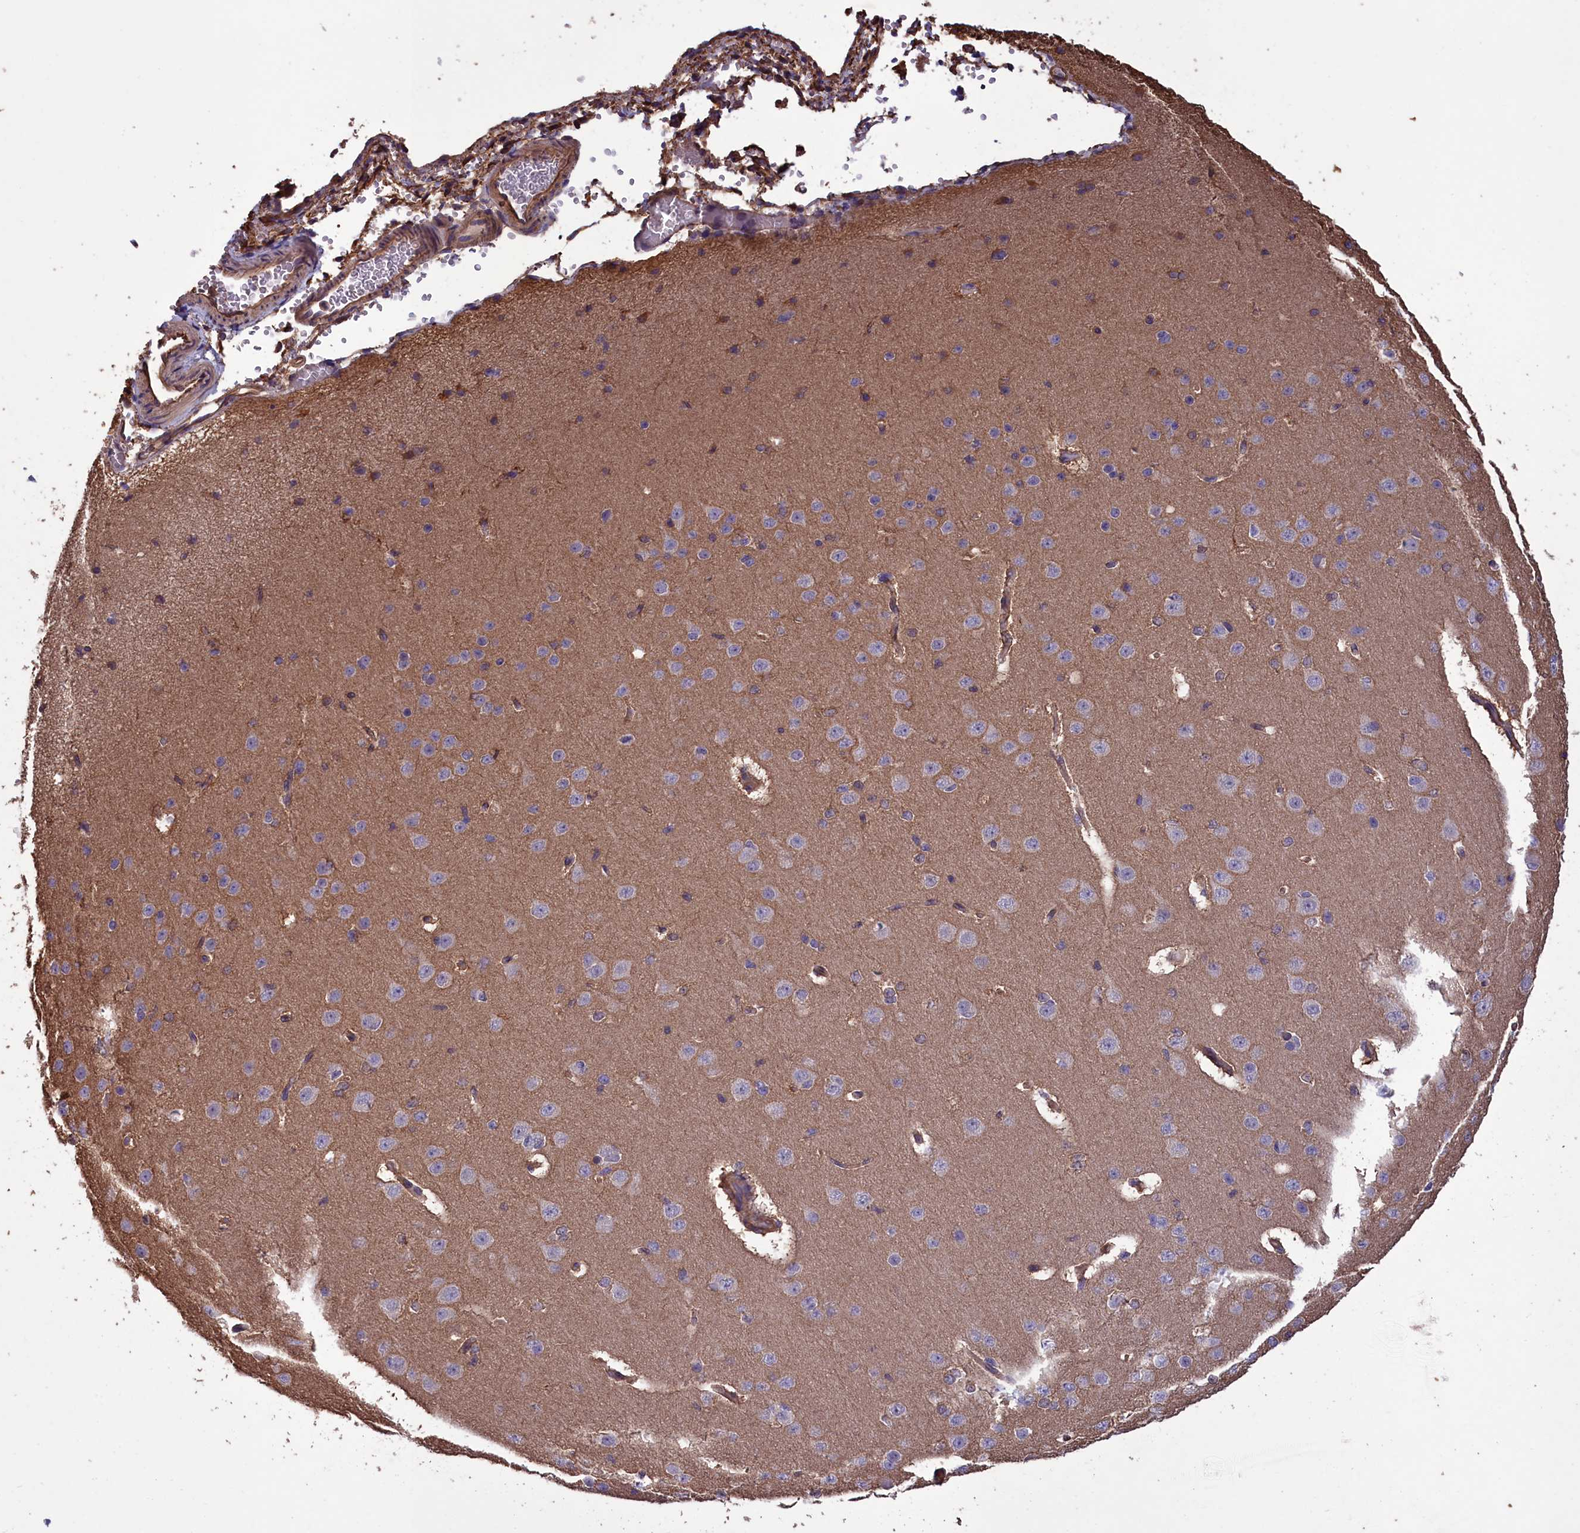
{"staining": {"intensity": "moderate", "quantity": "25%-75%", "location": "cytoplasmic/membranous"}, "tissue": "cerebral cortex", "cell_type": "Endothelial cells", "image_type": "normal", "snomed": [{"axis": "morphology", "description": "Normal tissue, NOS"}, {"axis": "morphology", "description": "Developmental malformation"}, {"axis": "topography", "description": "Cerebral cortex"}], "caption": "Immunohistochemistry micrograph of unremarkable human cerebral cortex stained for a protein (brown), which exhibits medium levels of moderate cytoplasmic/membranous positivity in about 25%-75% of endothelial cells.", "gene": "DAPK3", "patient": {"sex": "female", "age": 30}}